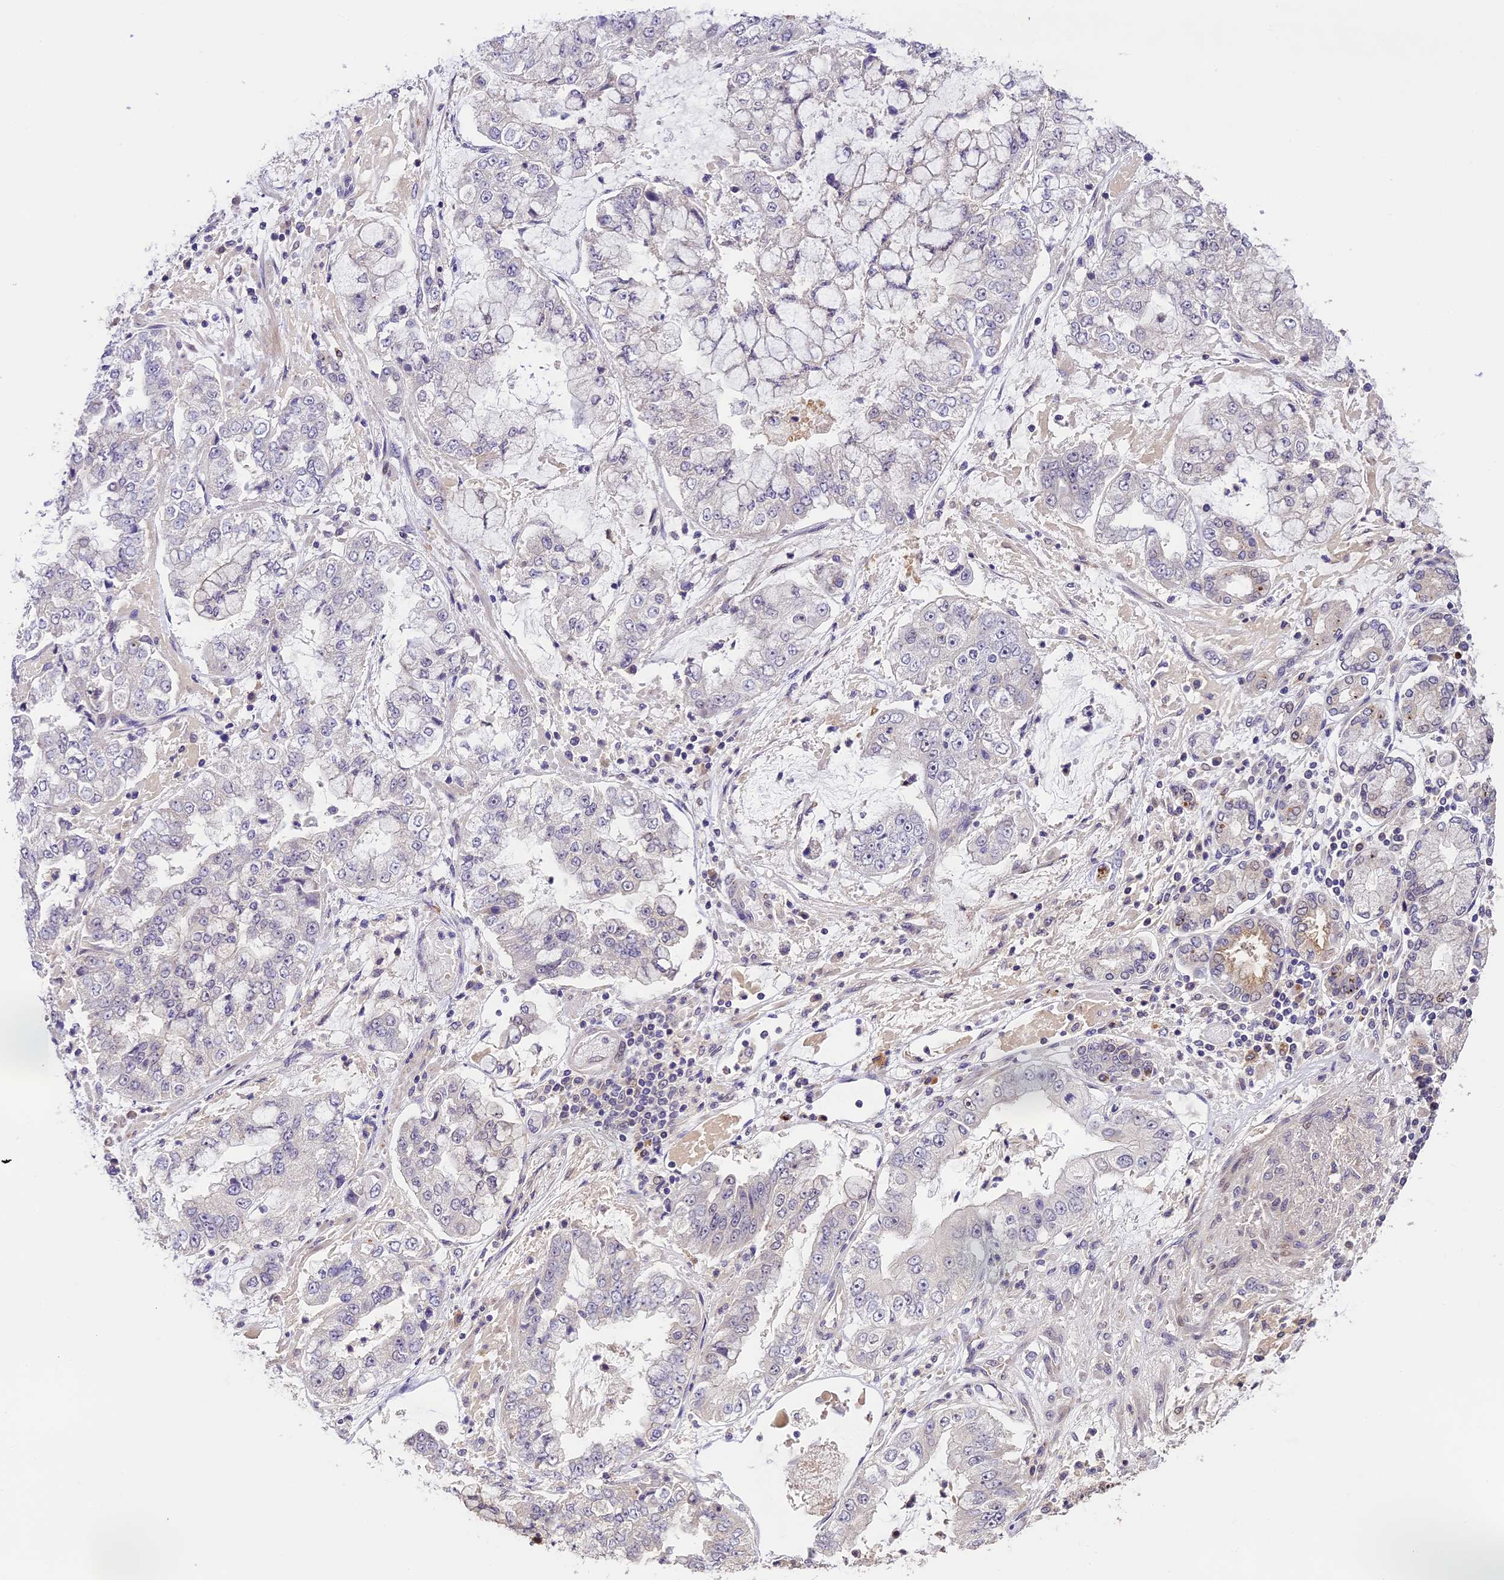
{"staining": {"intensity": "negative", "quantity": "none", "location": "none"}, "tissue": "stomach cancer", "cell_type": "Tumor cells", "image_type": "cancer", "snomed": [{"axis": "morphology", "description": "Adenocarcinoma, NOS"}, {"axis": "topography", "description": "Stomach"}], "caption": "Tumor cells are negative for brown protein staining in adenocarcinoma (stomach).", "gene": "DGKH", "patient": {"sex": "male", "age": 76}}